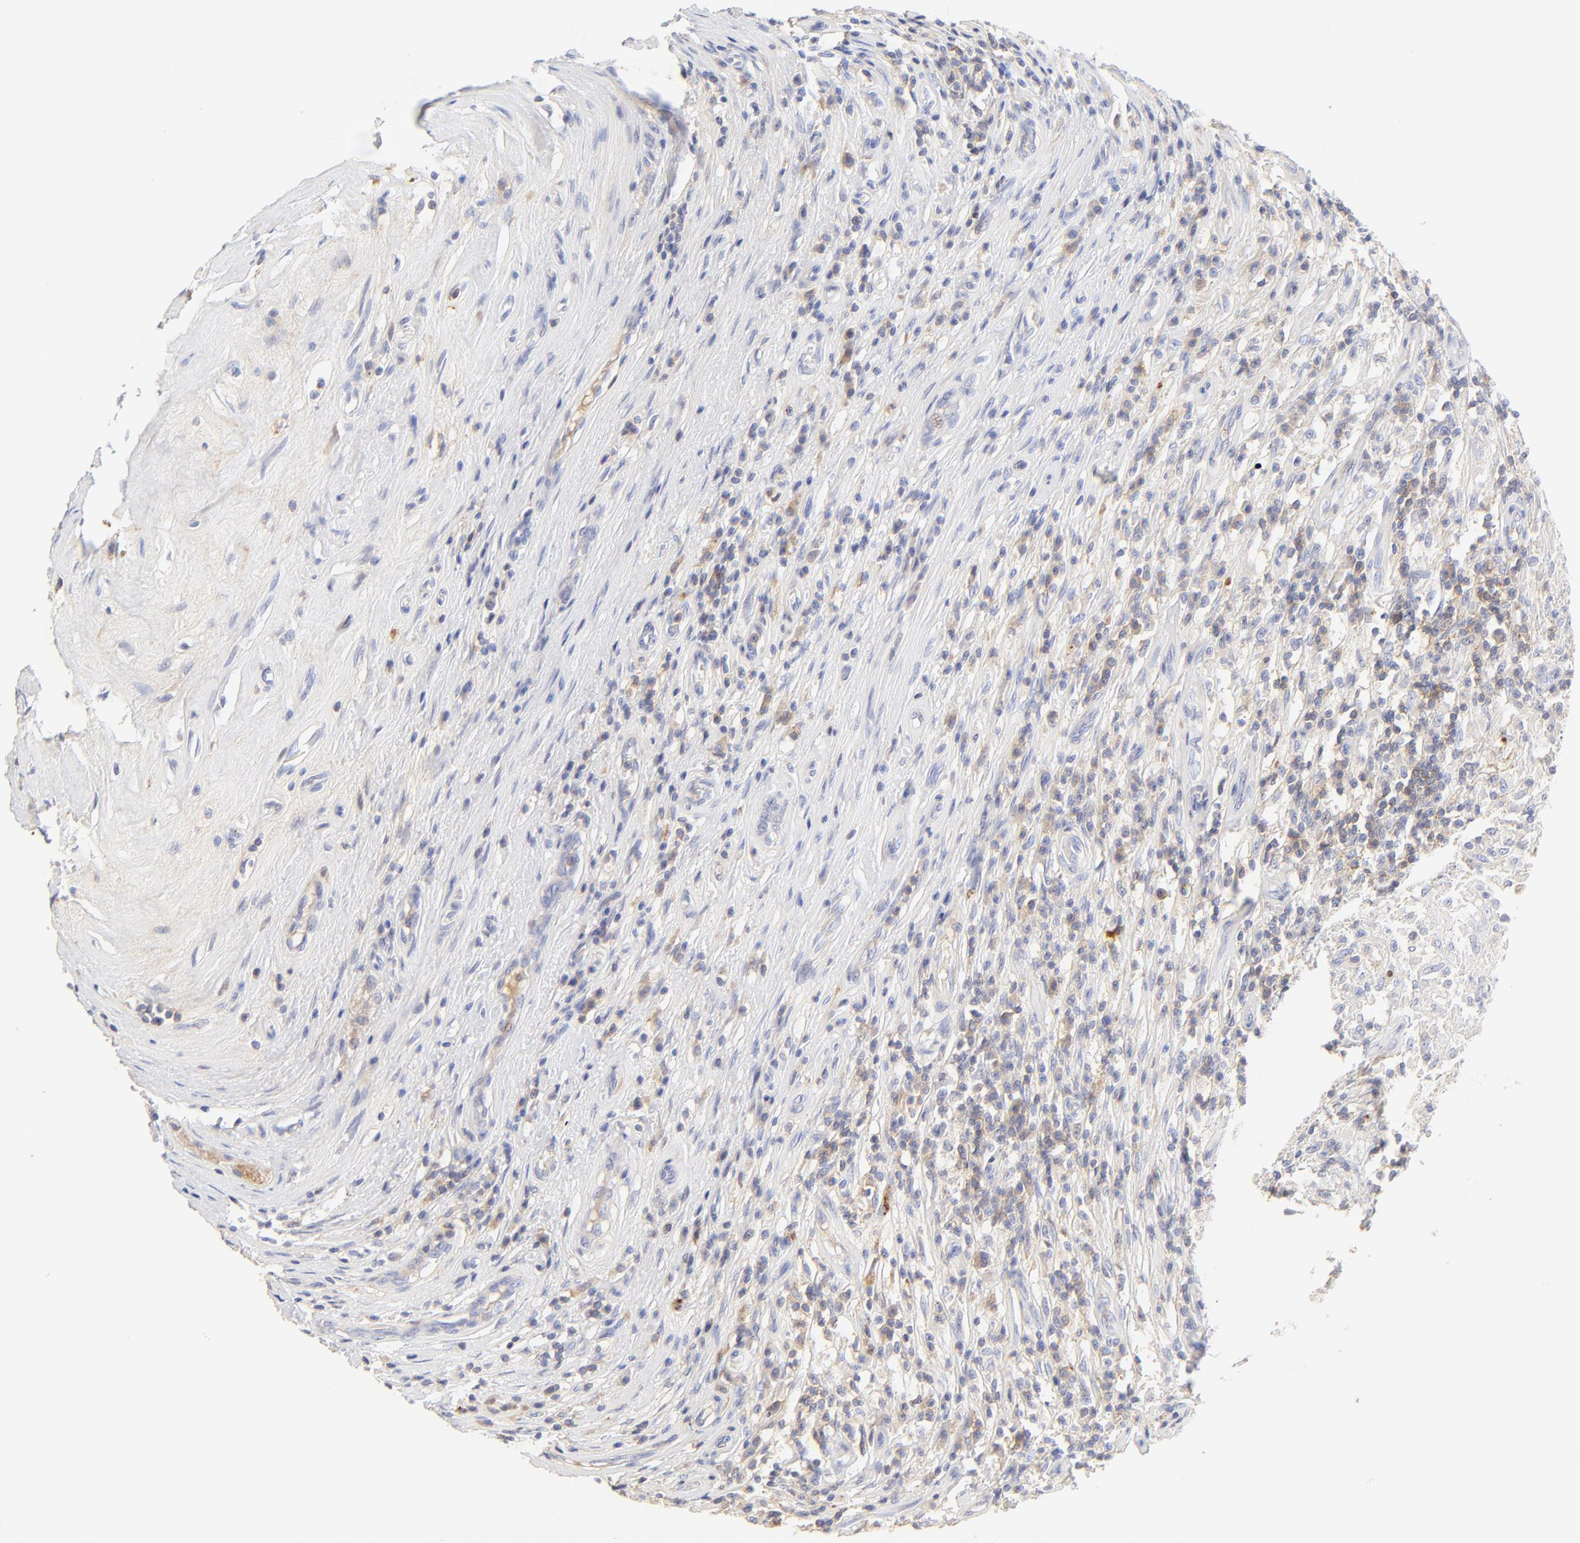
{"staining": {"intensity": "negative", "quantity": "none", "location": "none"}, "tissue": "testis cancer", "cell_type": "Tumor cells", "image_type": "cancer", "snomed": [{"axis": "morphology", "description": "Seminoma, NOS"}, {"axis": "topography", "description": "Testis"}], "caption": "Photomicrograph shows no significant protein positivity in tumor cells of testis seminoma.", "gene": "MDGA2", "patient": {"sex": "male", "age": 34}}